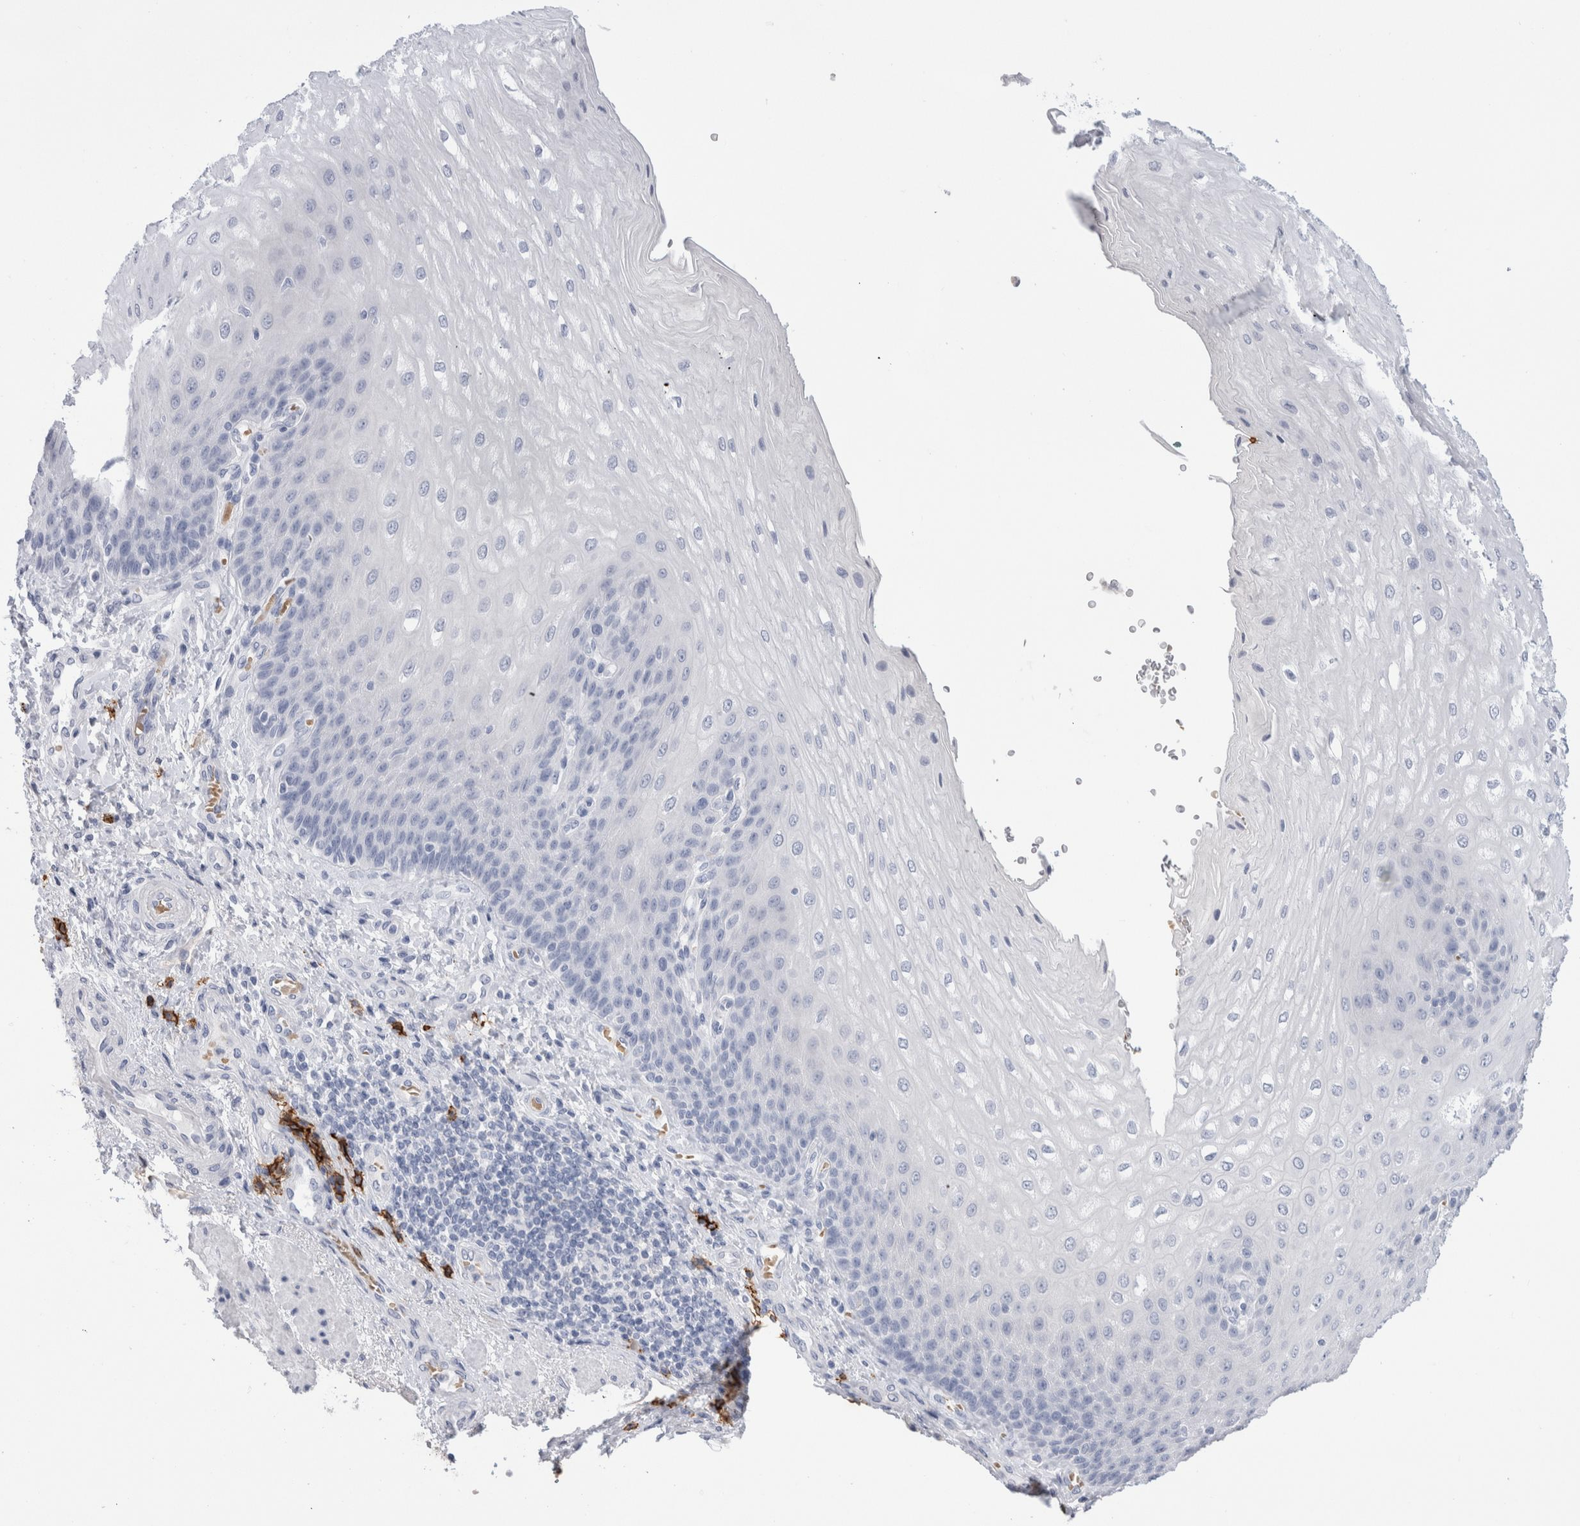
{"staining": {"intensity": "negative", "quantity": "none", "location": "none"}, "tissue": "esophagus", "cell_type": "Squamous epithelial cells", "image_type": "normal", "snomed": [{"axis": "morphology", "description": "Normal tissue, NOS"}, {"axis": "topography", "description": "Esophagus"}], "caption": "Human esophagus stained for a protein using immunohistochemistry reveals no expression in squamous epithelial cells.", "gene": "CD38", "patient": {"sex": "male", "age": 54}}